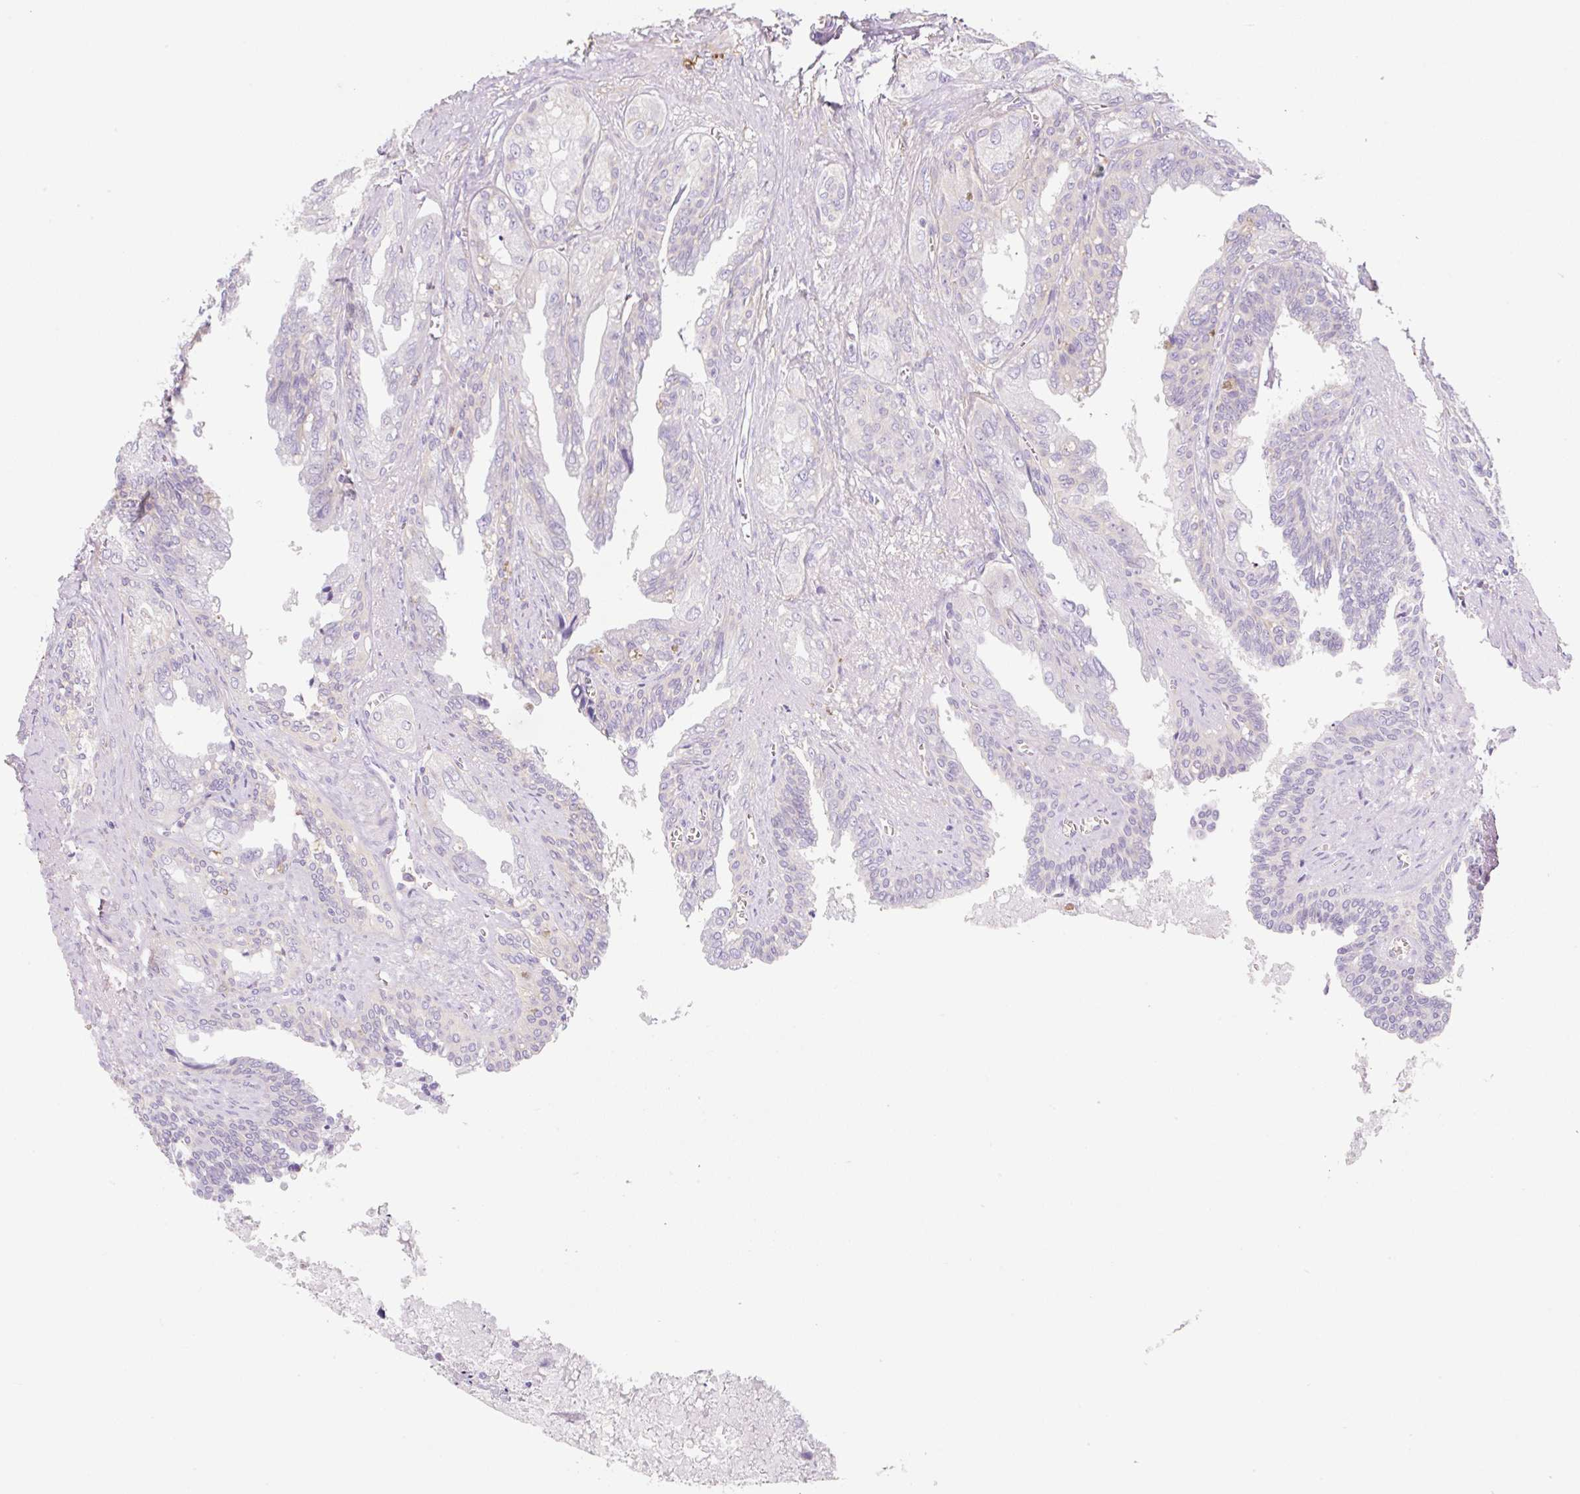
{"staining": {"intensity": "negative", "quantity": "none", "location": "none"}, "tissue": "seminal vesicle", "cell_type": "Glandular cells", "image_type": "normal", "snomed": [{"axis": "morphology", "description": "Normal tissue, NOS"}, {"axis": "topography", "description": "Seminal veicle"}], "caption": "This is a image of IHC staining of unremarkable seminal vesicle, which shows no positivity in glandular cells.", "gene": "LYVE1", "patient": {"sex": "male", "age": 67}}